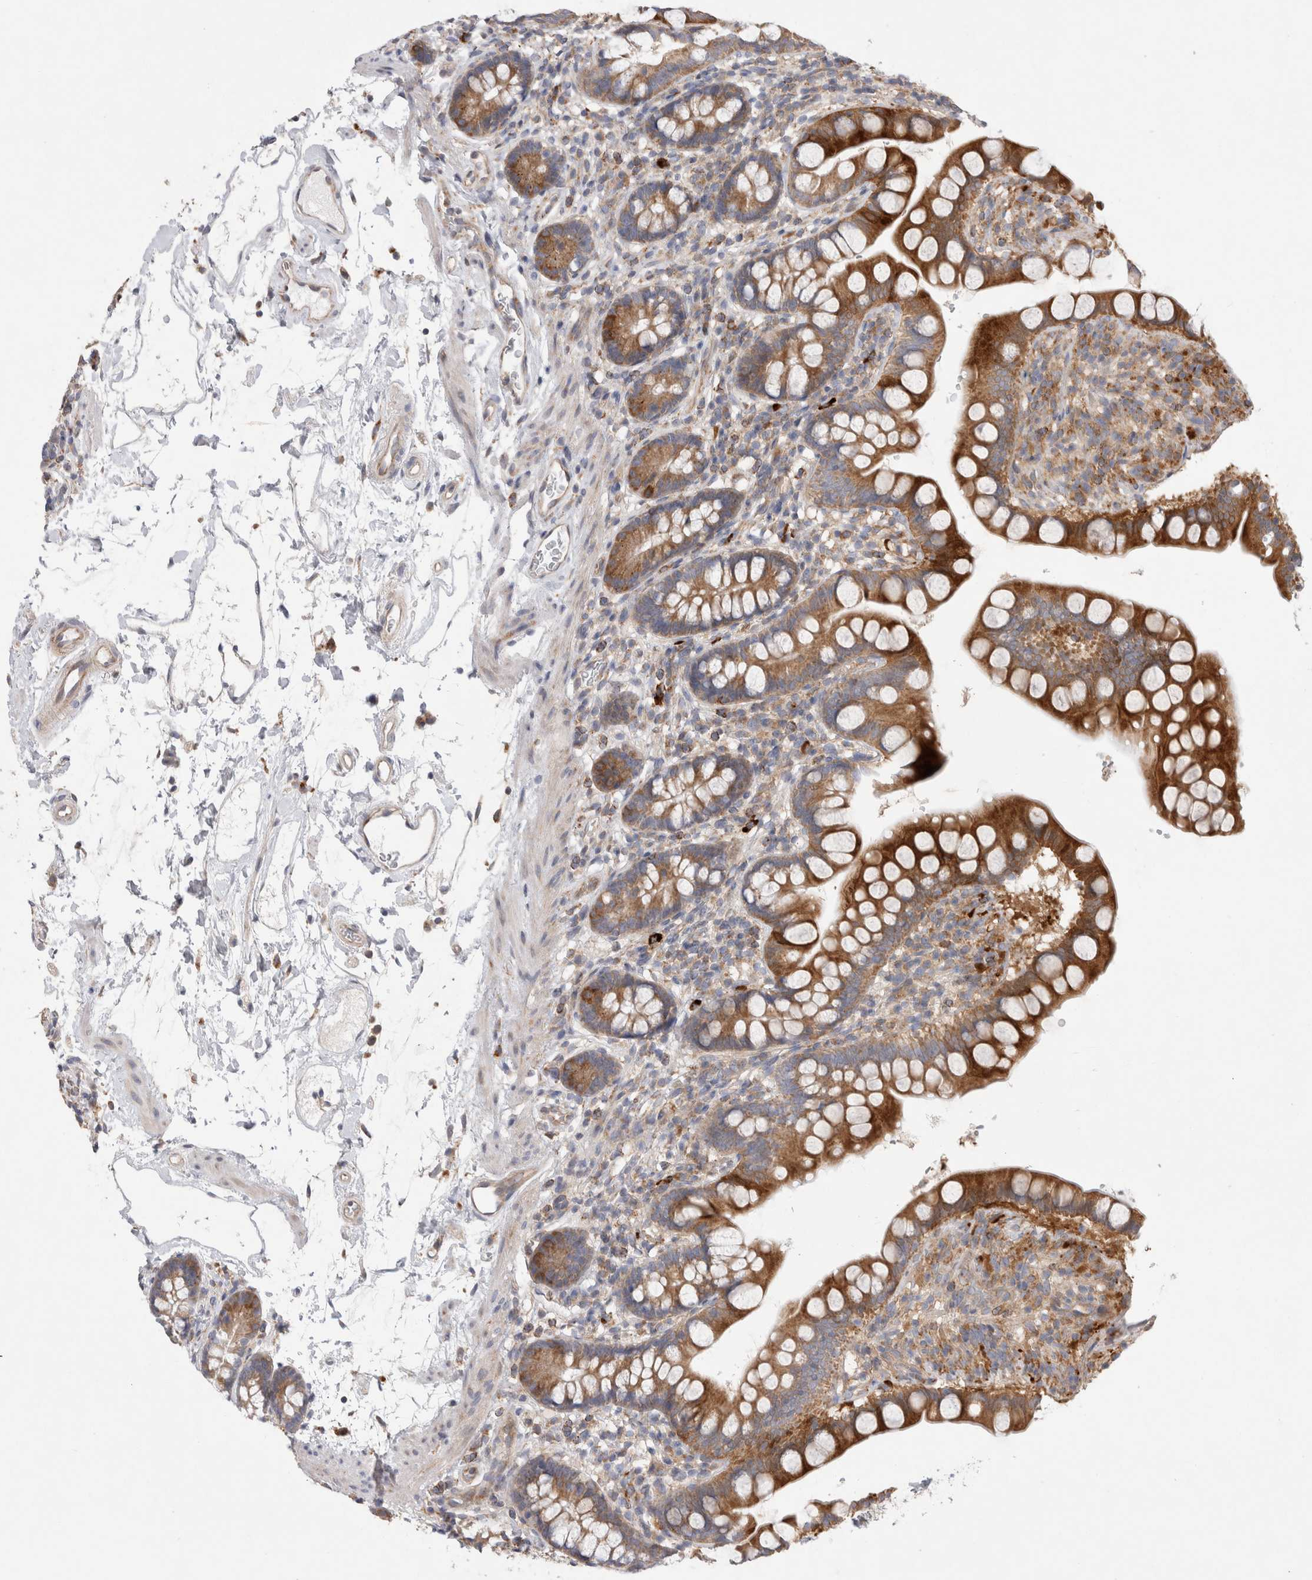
{"staining": {"intensity": "moderate", "quantity": ">75%", "location": "cytoplasmic/membranous"}, "tissue": "small intestine", "cell_type": "Glandular cells", "image_type": "normal", "snomed": [{"axis": "morphology", "description": "Normal tissue, NOS"}, {"axis": "topography", "description": "Small intestine"}], "caption": "Protein analysis of unremarkable small intestine demonstrates moderate cytoplasmic/membranous expression in approximately >75% of glandular cells. The staining was performed using DAB to visualize the protein expression in brown, while the nuclei were stained in blue with hematoxylin (Magnification: 20x).", "gene": "TBC1D16", "patient": {"sex": "female", "age": 84}}